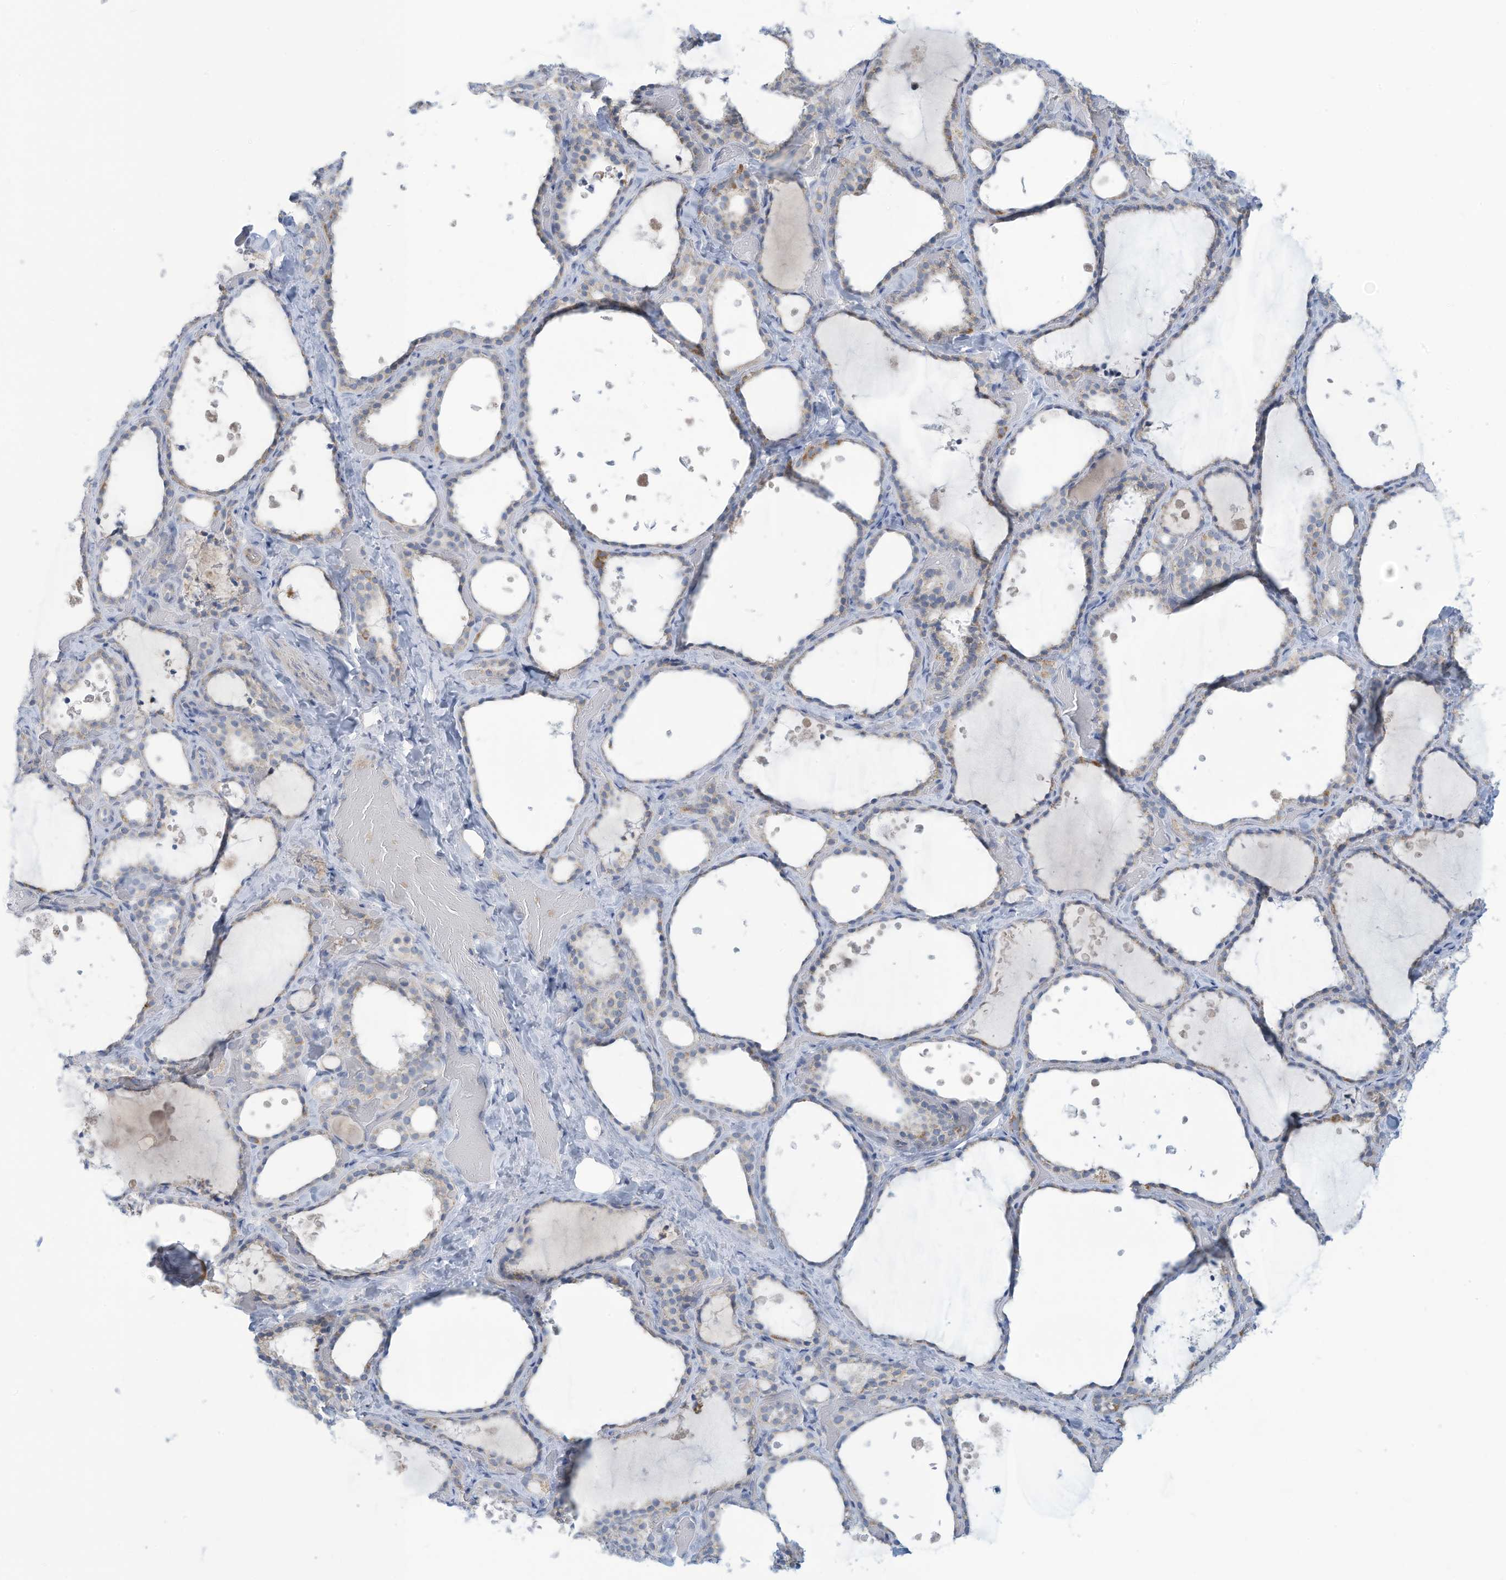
{"staining": {"intensity": "moderate", "quantity": "<25%", "location": "cytoplasmic/membranous"}, "tissue": "thyroid gland", "cell_type": "Glandular cells", "image_type": "normal", "snomed": [{"axis": "morphology", "description": "Normal tissue, NOS"}, {"axis": "topography", "description": "Thyroid gland"}], "caption": "A histopathology image of human thyroid gland stained for a protein shows moderate cytoplasmic/membranous brown staining in glandular cells.", "gene": "NLN", "patient": {"sex": "female", "age": 44}}